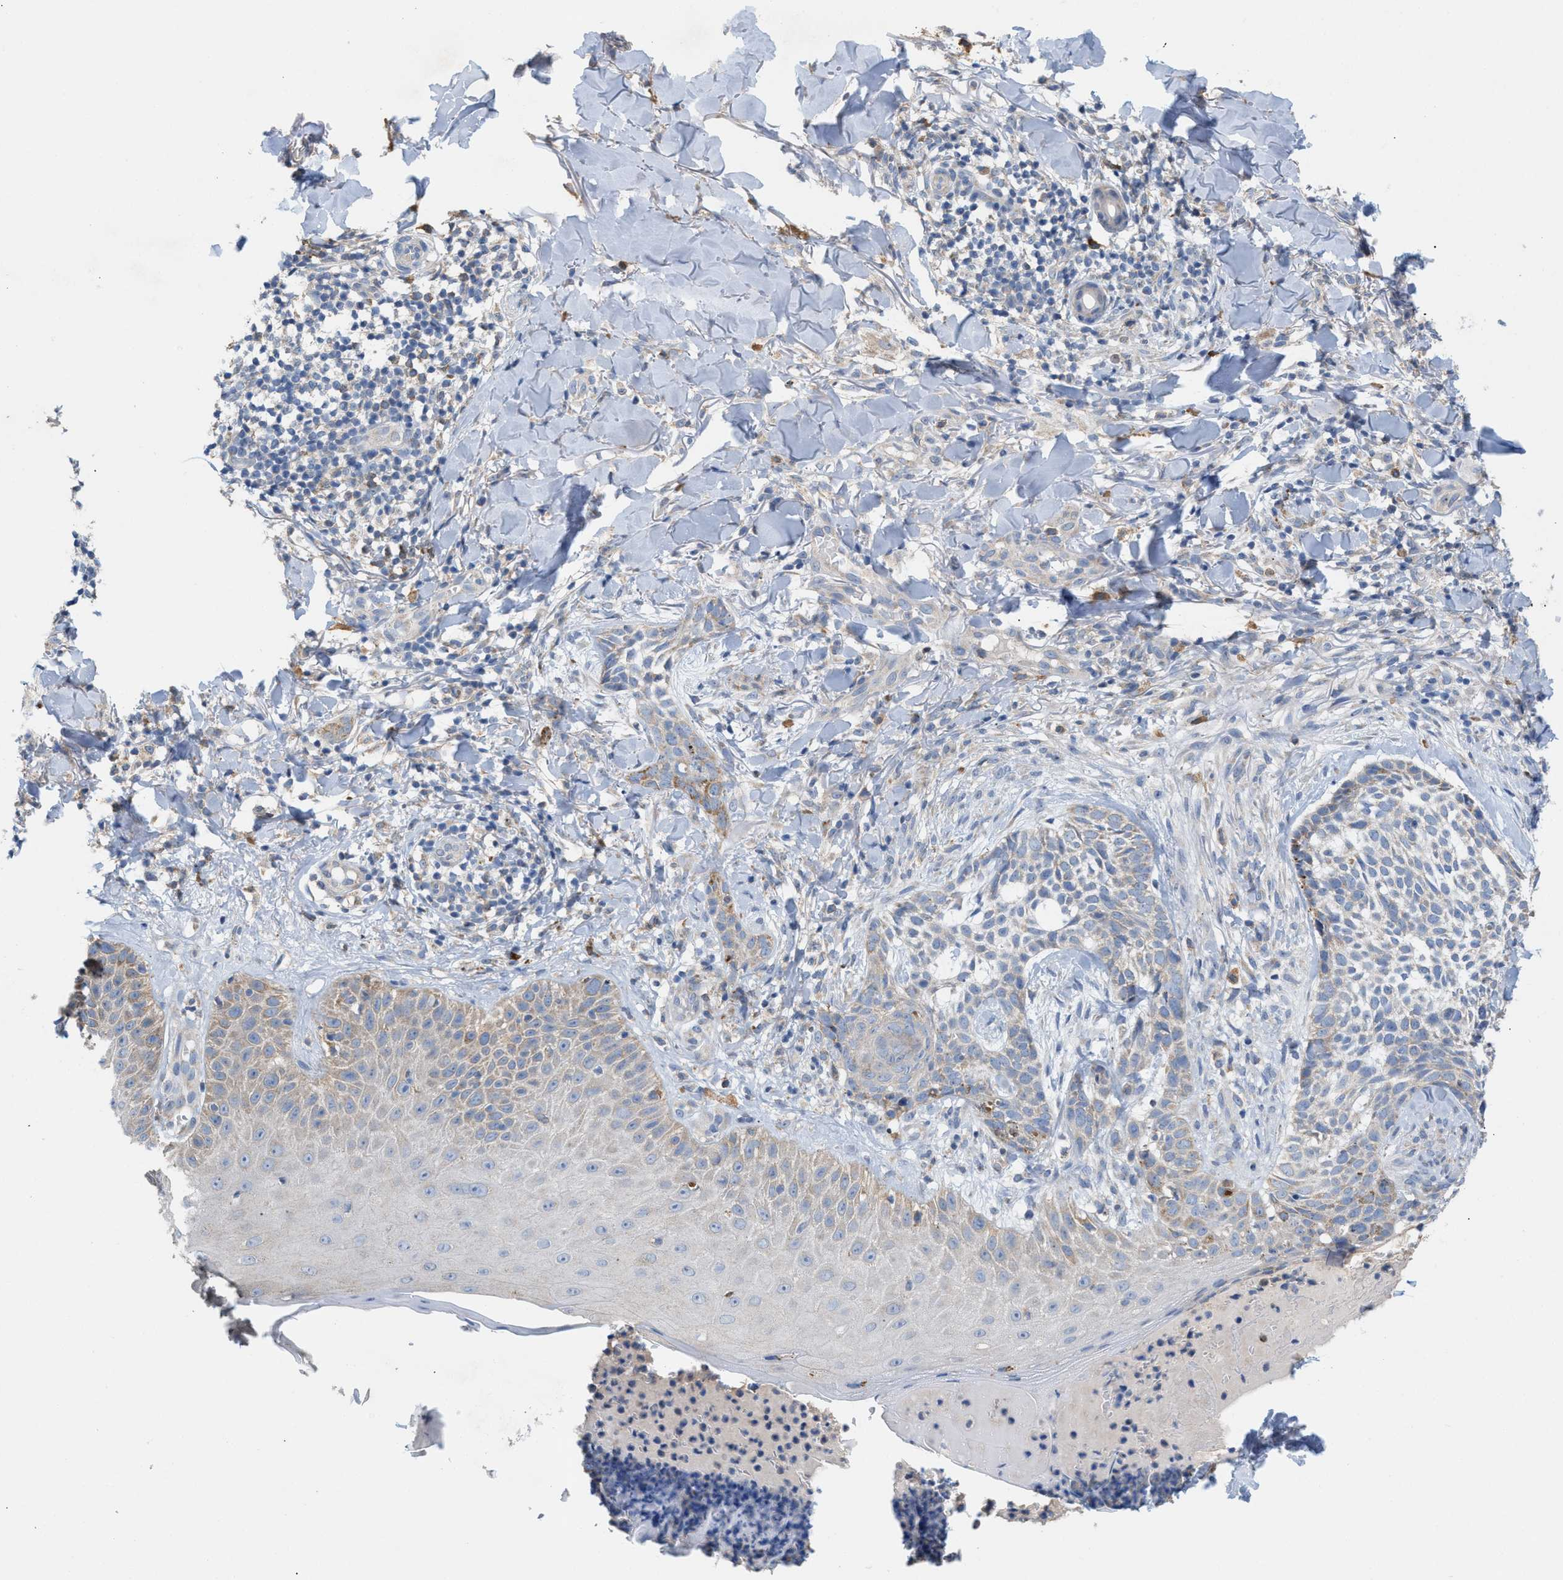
{"staining": {"intensity": "weak", "quantity": "<25%", "location": "cytoplasmic/membranous"}, "tissue": "skin cancer", "cell_type": "Tumor cells", "image_type": "cancer", "snomed": [{"axis": "morphology", "description": "Normal tissue, NOS"}, {"axis": "morphology", "description": "Basal cell carcinoma"}, {"axis": "topography", "description": "Skin"}], "caption": "Immunohistochemical staining of basal cell carcinoma (skin) displays no significant positivity in tumor cells. Brightfield microscopy of immunohistochemistry stained with DAB (brown) and hematoxylin (blue), captured at high magnification.", "gene": "DYNC2I1", "patient": {"sex": "male", "age": 67}}